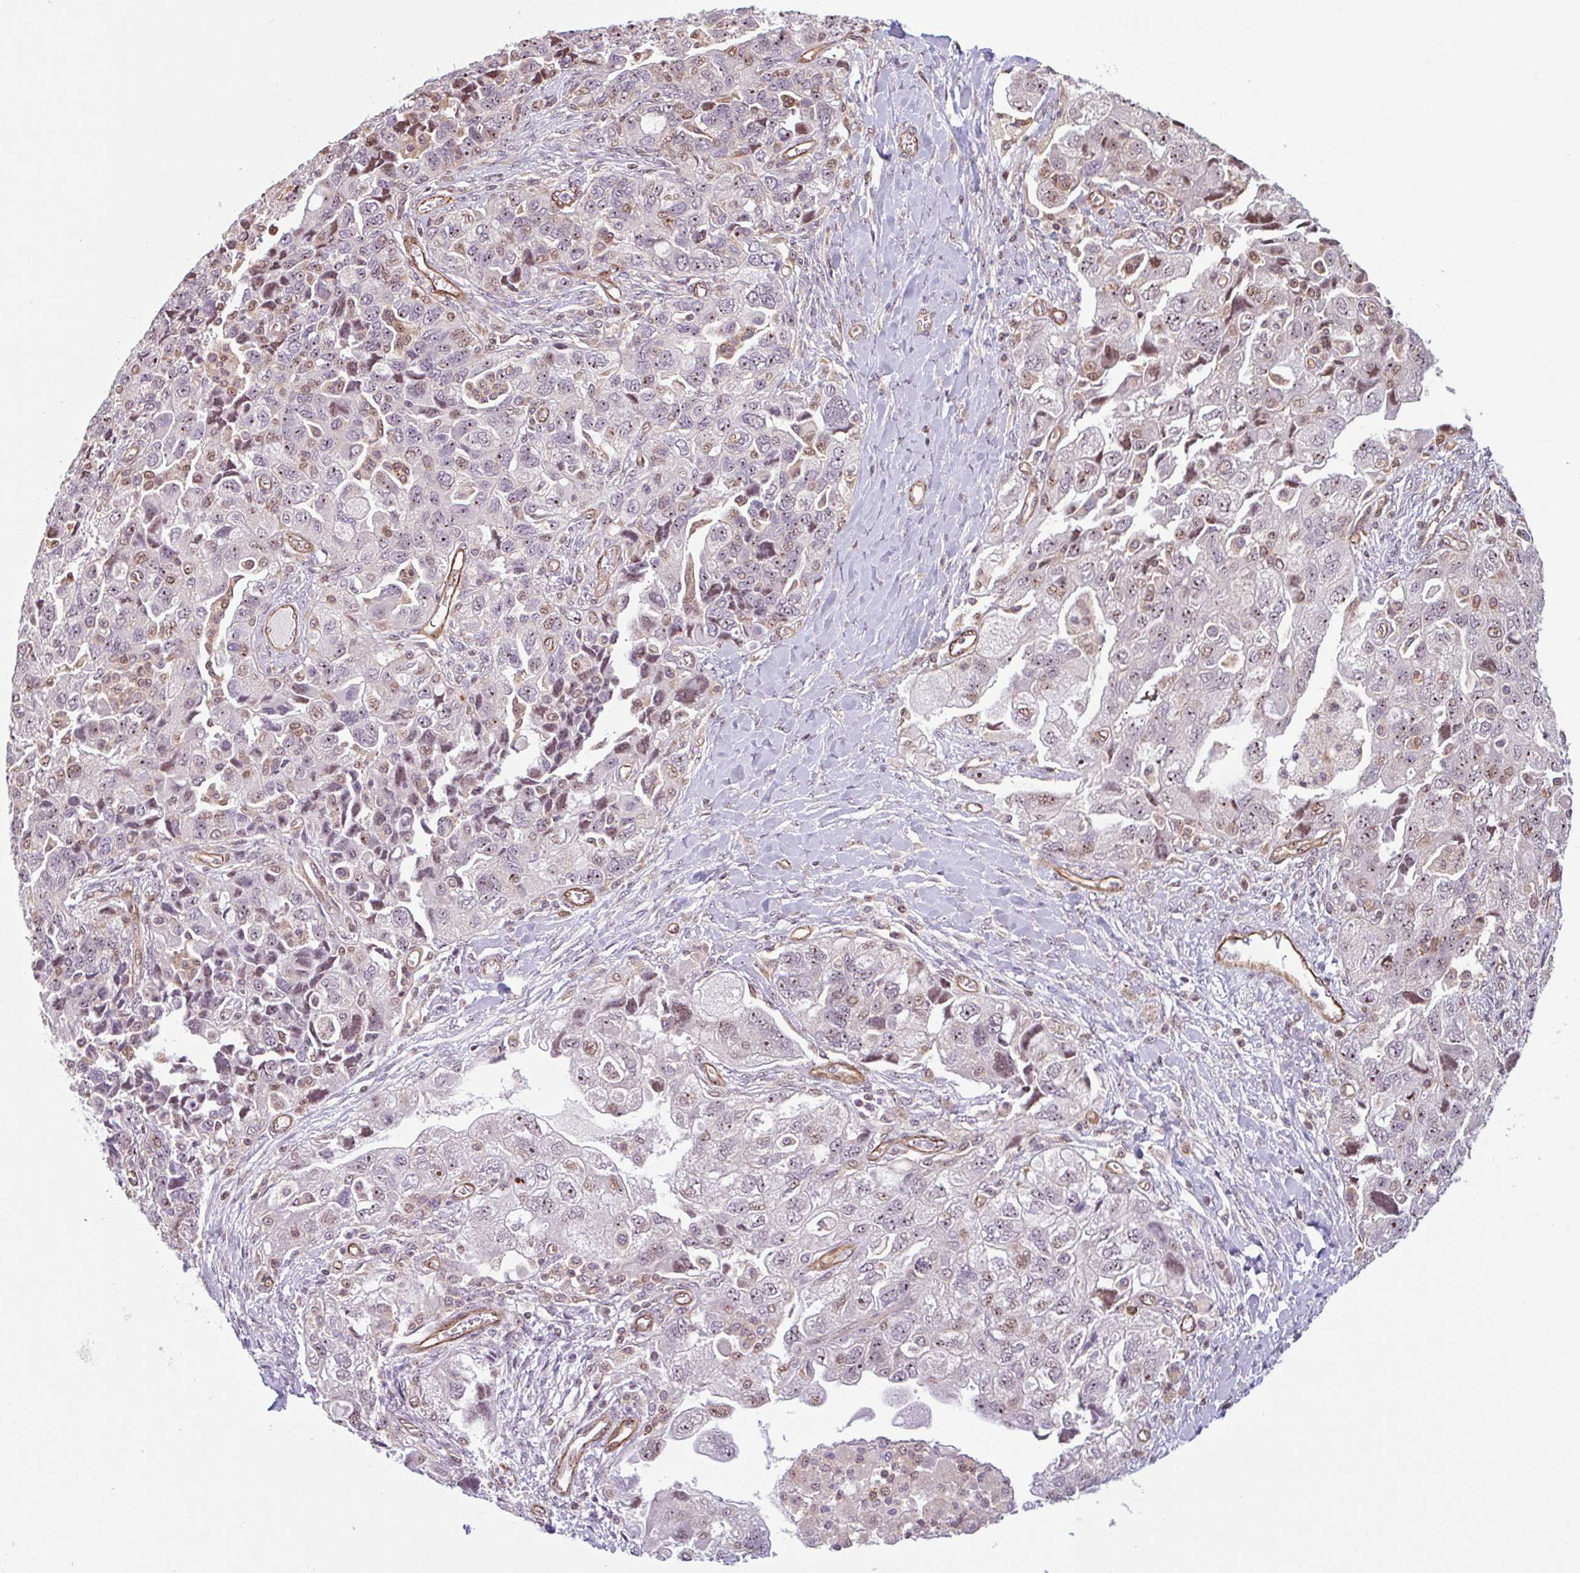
{"staining": {"intensity": "moderate", "quantity": "25%-75%", "location": "nuclear"}, "tissue": "ovarian cancer", "cell_type": "Tumor cells", "image_type": "cancer", "snomed": [{"axis": "morphology", "description": "Carcinoma, NOS"}, {"axis": "morphology", "description": "Cystadenocarcinoma, serous, NOS"}, {"axis": "topography", "description": "Ovary"}], "caption": "Immunohistochemical staining of human carcinoma (ovarian) shows medium levels of moderate nuclear positivity in about 25%-75% of tumor cells.", "gene": "ZNF689", "patient": {"sex": "female", "age": 69}}